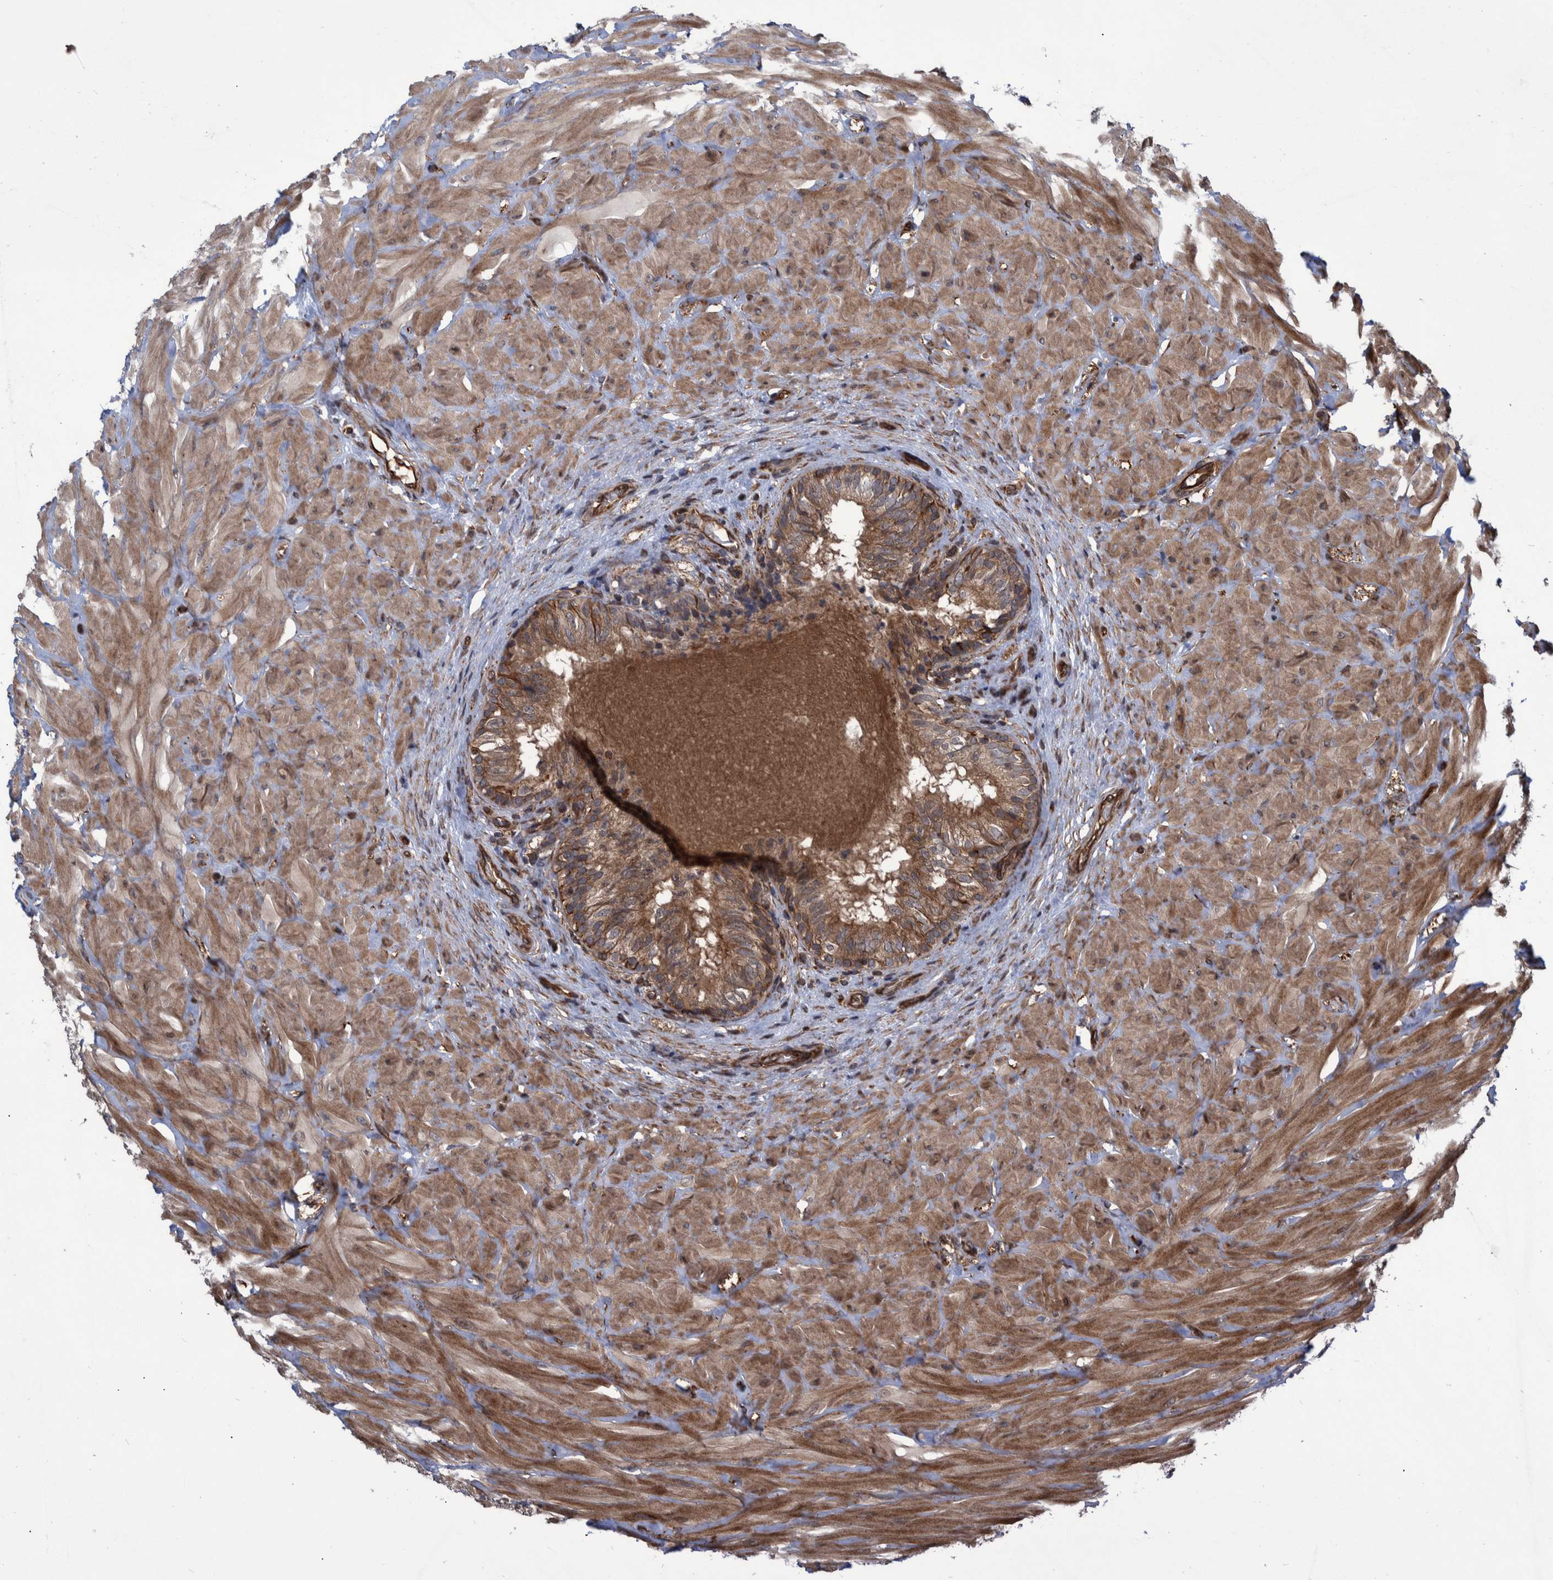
{"staining": {"intensity": "strong", "quantity": ">75%", "location": "cytoplasmic/membranous"}, "tissue": "epididymis", "cell_type": "Glandular cells", "image_type": "normal", "snomed": [{"axis": "morphology", "description": "Normal tissue, NOS"}, {"axis": "topography", "description": "Soft tissue"}, {"axis": "topography", "description": "Epididymis"}], "caption": "A micrograph showing strong cytoplasmic/membranous expression in about >75% of glandular cells in normal epididymis, as visualized by brown immunohistochemical staining.", "gene": "TNFRSF10B", "patient": {"sex": "male", "age": 26}}